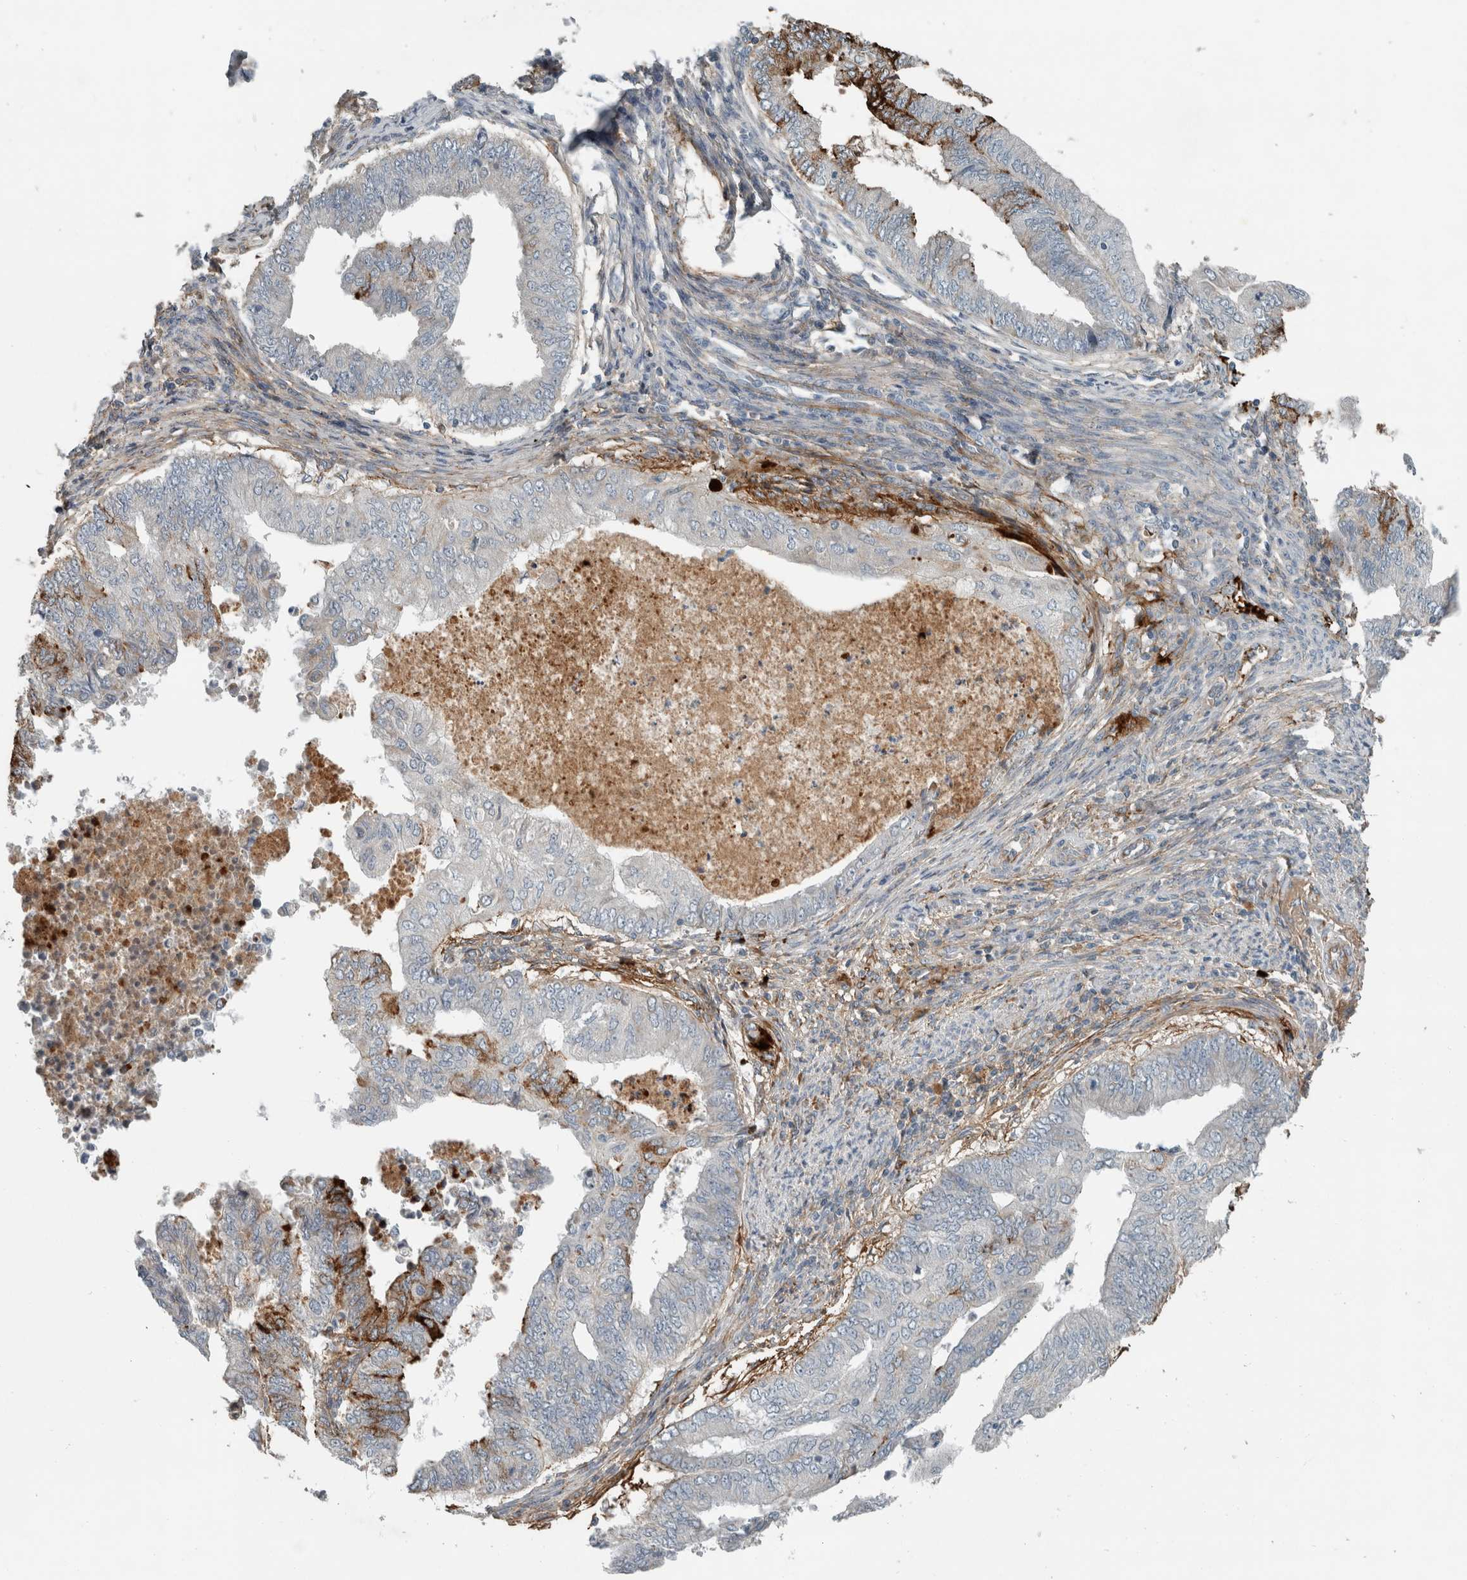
{"staining": {"intensity": "negative", "quantity": "none", "location": "none"}, "tissue": "endometrial cancer", "cell_type": "Tumor cells", "image_type": "cancer", "snomed": [{"axis": "morphology", "description": "Polyp, NOS"}, {"axis": "morphology", "description": "Adenocarcinoma, NOS"}, {"axis": "morphology", "description": "Adenoma, NOS"}, {"axis": "topography", "description": "Endometrium"}], "caption": "High magnification brightfield microscopy of endometrial polyp stained with DAB (3,3'-diaminobenzidine) (brown) and counterstained with hematoxylin (blue): tumor cells show no significant staining.", "gene": "FN1", "patient": {"sex": "female", "age": 79}}